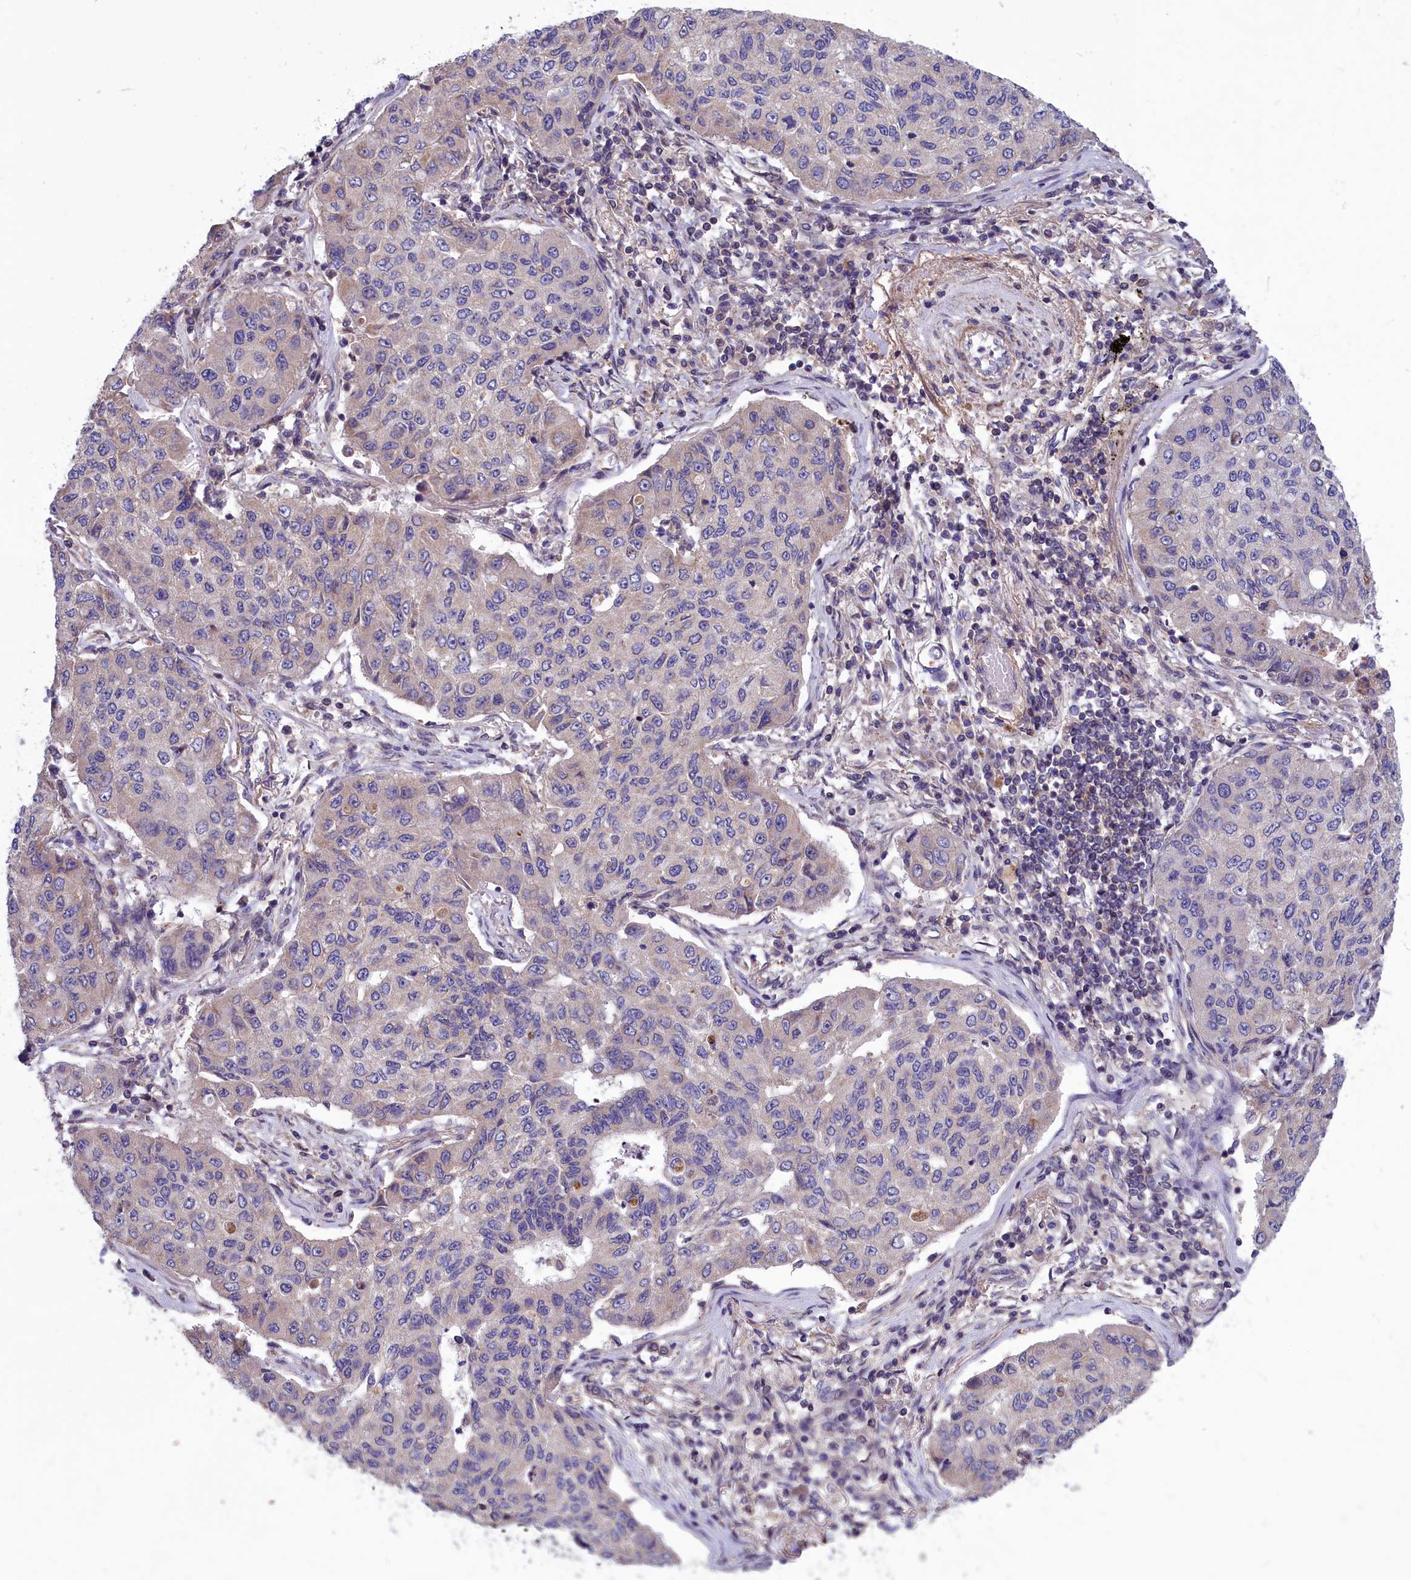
{"staining": {"intensity": "negative", "quantity": "none", "location": "none"}, "tissue": "lung cancer", "cell_type": "Tumor cells", "image_type": "cancer", "snomed": [{"axis": "morphology", "description": "Squamous cell carcinoma, NOS"}, {"axis": "topography", "description": "Lung"}], "caption": "A histopathology image of human squamous cell carcinoma (lung) is negative for staining in tumor cells. Brightfield microscopy of IHC stained with DAB (brown) and hematoxylin (blue), captured at high magnification.", "gene": "AMDHD2", "patient": {"sex": "male", "age": 74}}